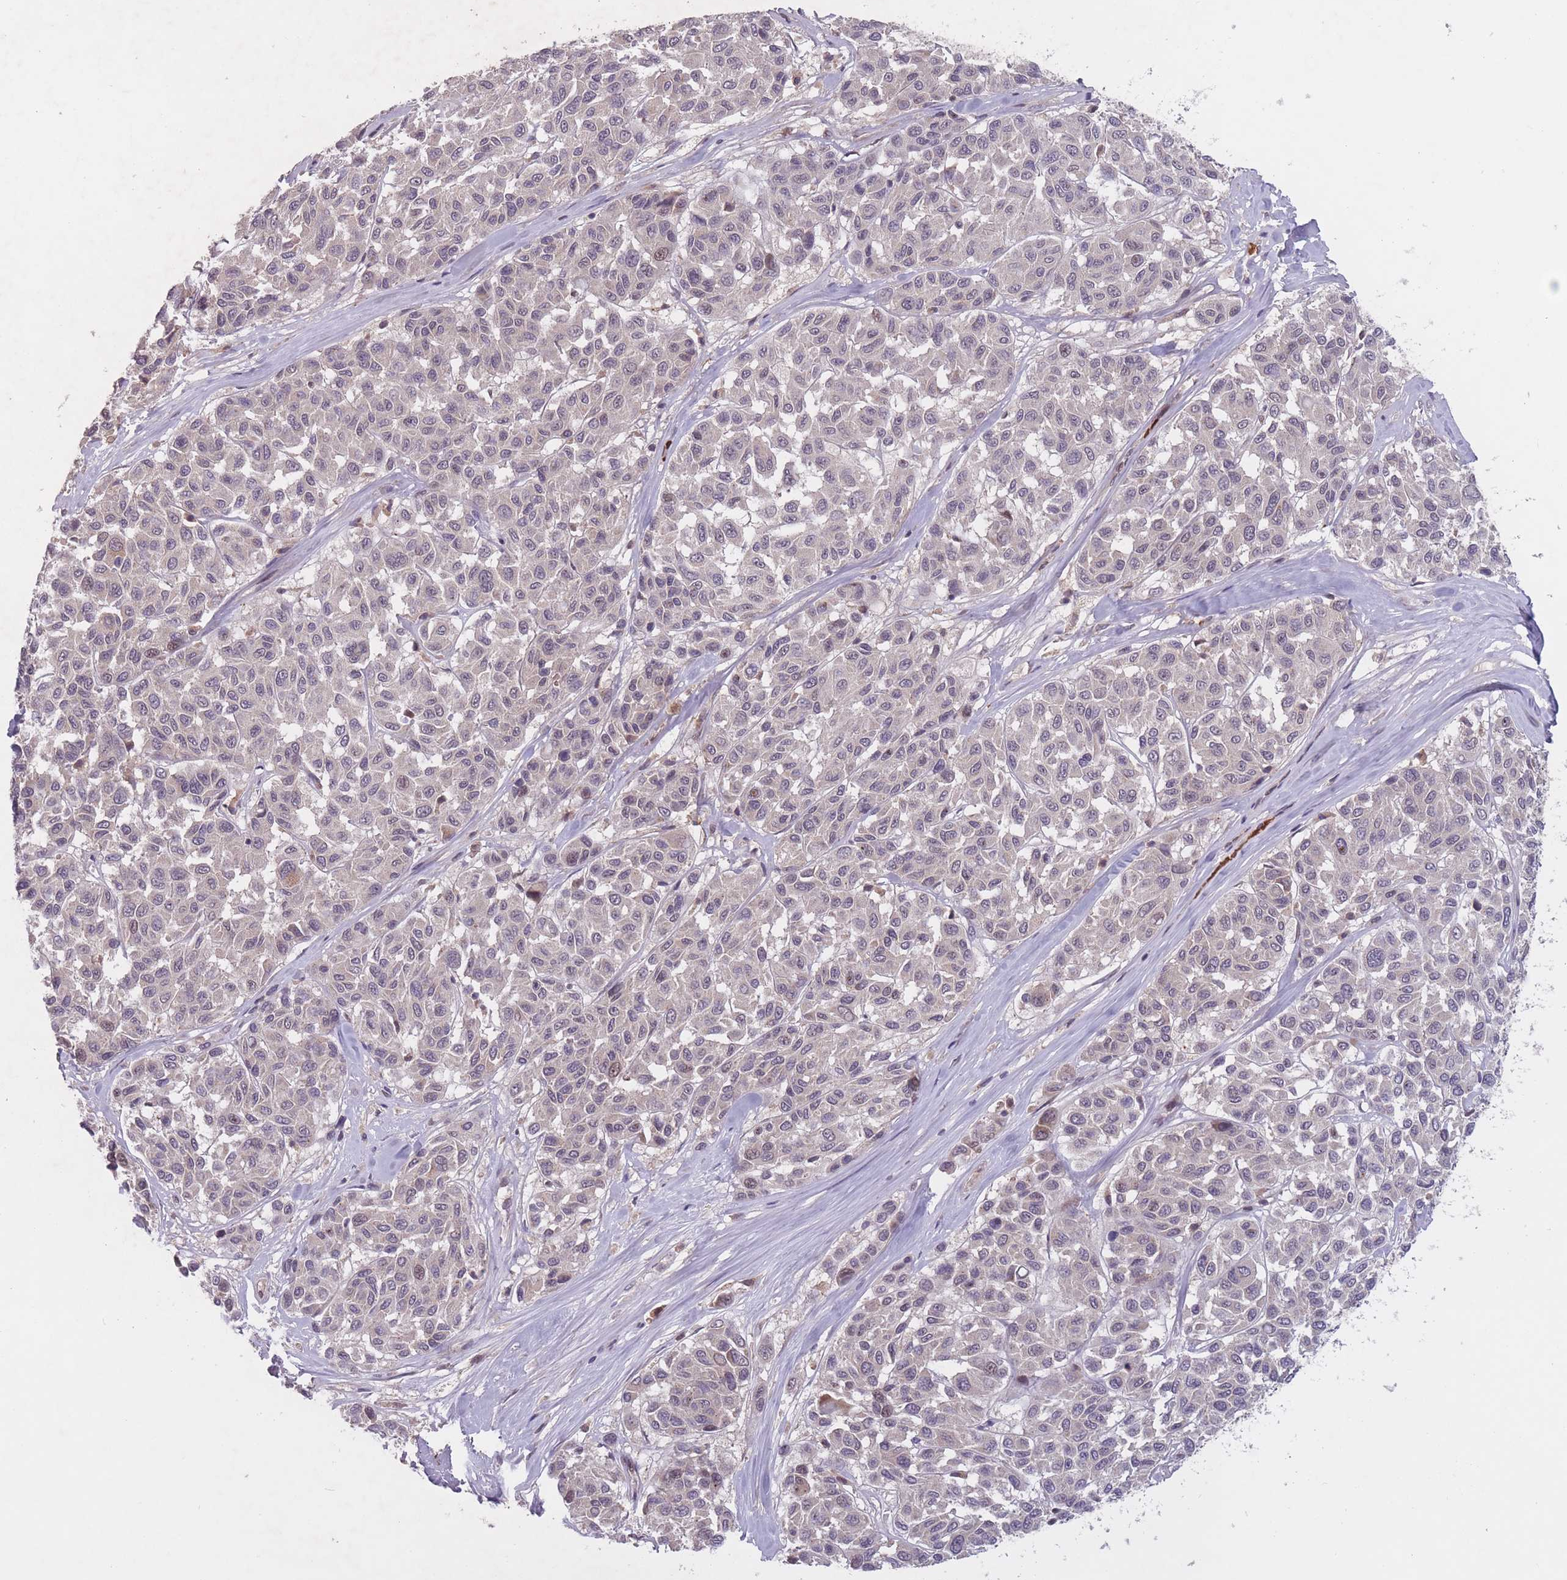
{"staining": {"intensity": "weak", "quantity": "<25%", "location": "cytoplasmic/membranous,nuclear"}, "tissue": "melanoma", "cell_type": "Tumor cells", "image_type": "cancer", "snomed": [{"axis": "morphology", "description": "Malignant melanoma, NOS"}, {"axis": "topography", "description": "Skin"}], "caption": "A high-resolution histopathology image shows immunohistochemistry staining of malignant melanoma, which shows no significant expression in tumor cells.", "gene": "SECTM1", "patient": {"sex": "female", "age": 66}}